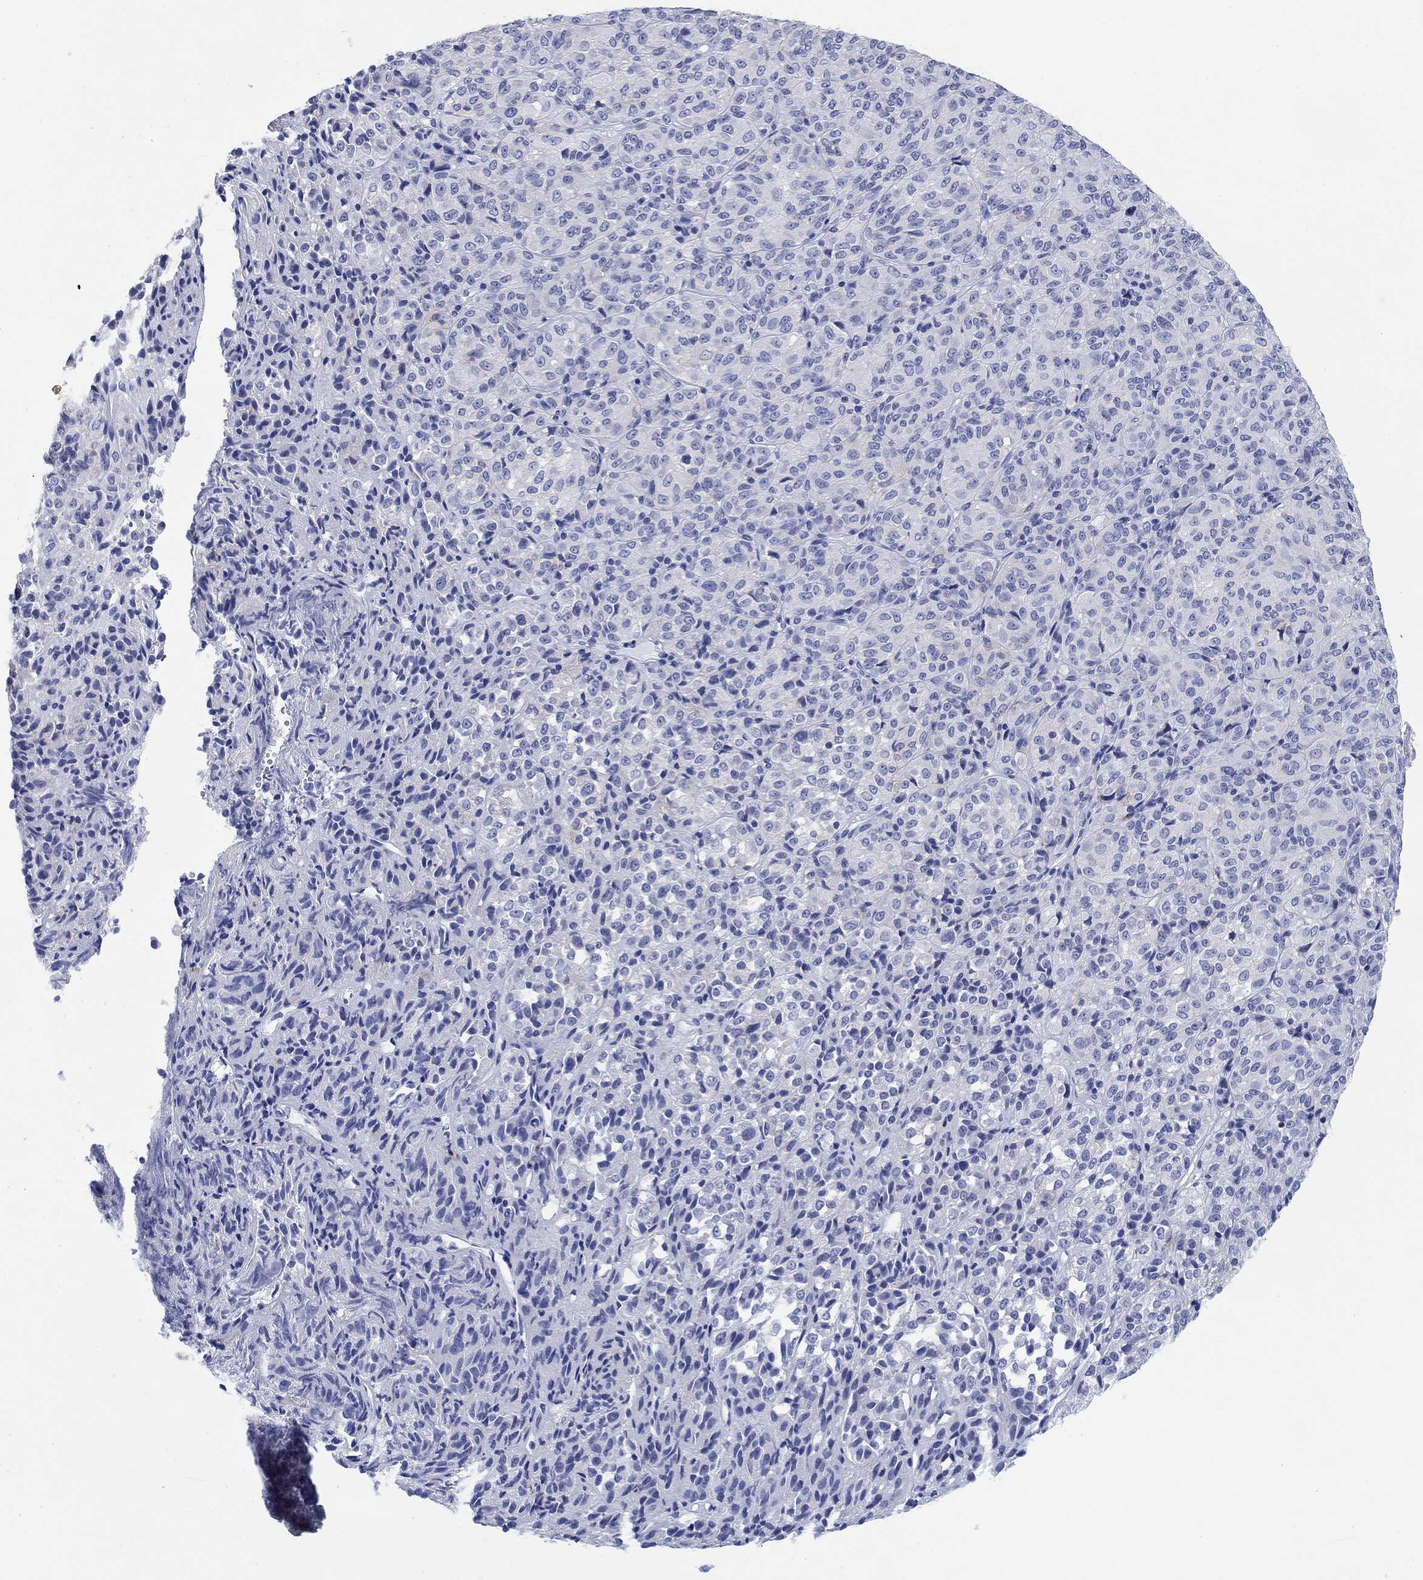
{"staining": {"intensity": "negative", "quantity": "none", "location": "none"}, "tissue": "melanoma", "cell_type": "Tumor cells", "image_type": "cancer", "snomed": [{"axis": "morphology", "description": "Malignant melanoma, Metastatic site"}, {"axis": "topography", "description": "Brain"}], "caption": "This is an immunohistochemistry (IHC) photomicrograph of melanoma. There is no positivity in tumor cells.", "gene": "ATP1B1", "patient": {"sex": "female", "age": 56}}